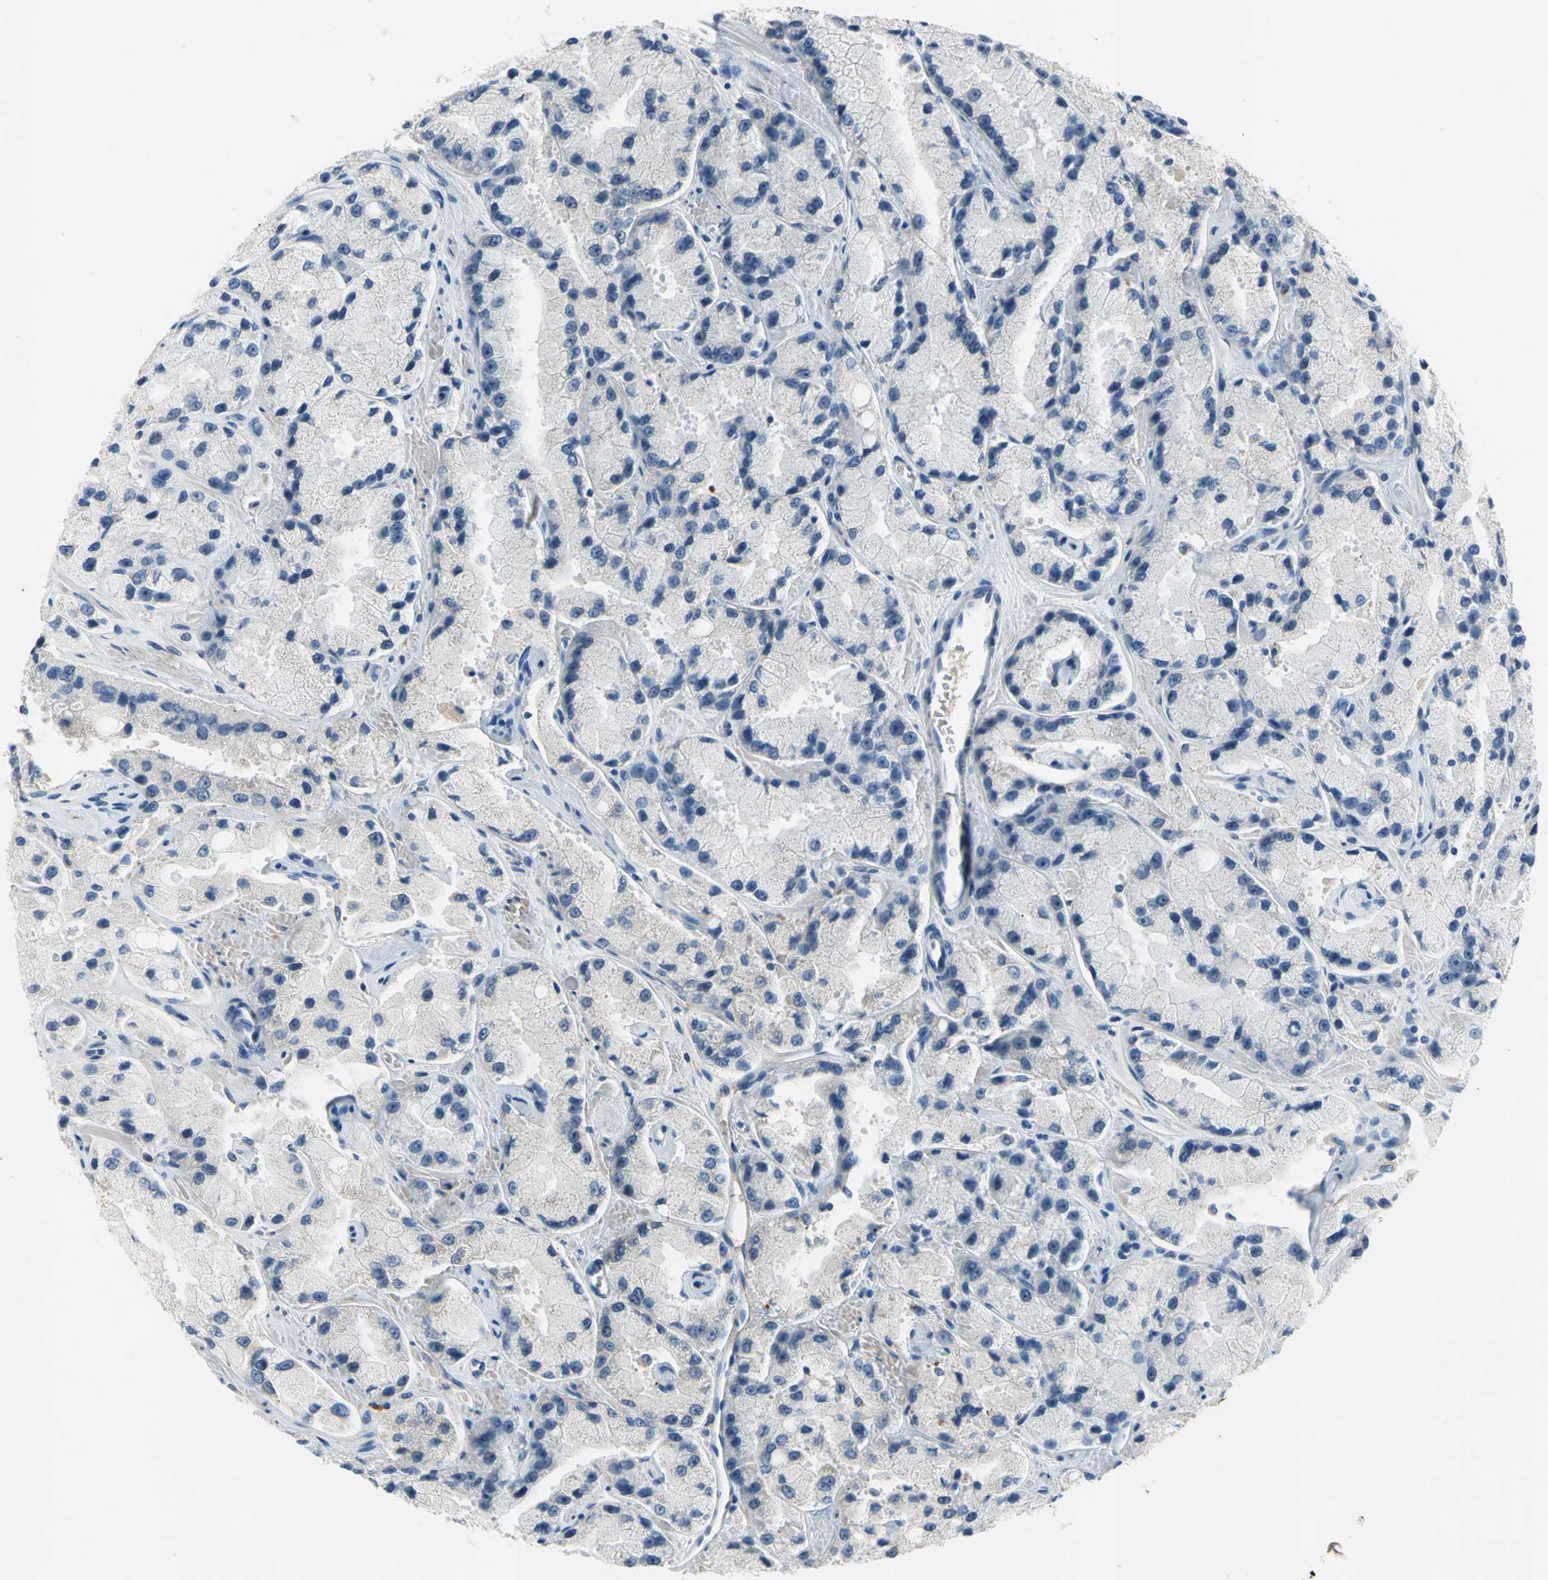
{"staining": {"intensity": "negative", "quantity": "none", "location": "none"}, "tissue": "prostate cancer", "cell_type": "Tumor cells", "image_type": "cancer", "snomed": [{"axis": "morphology", "description": "Adenocarcinoma, High grade"}, {"axis": "topography", "description": "Prostate"}], "caption": "High magnification brightfield microscopy of adenocarcinoma (high-grade) (prostate) stained with DAB (brown) and counterstained with hematoxylin (blue): tumor cells show no significant expression.", "gene": "ZIC1", "patient": {"sex": "male", "age": 58}}